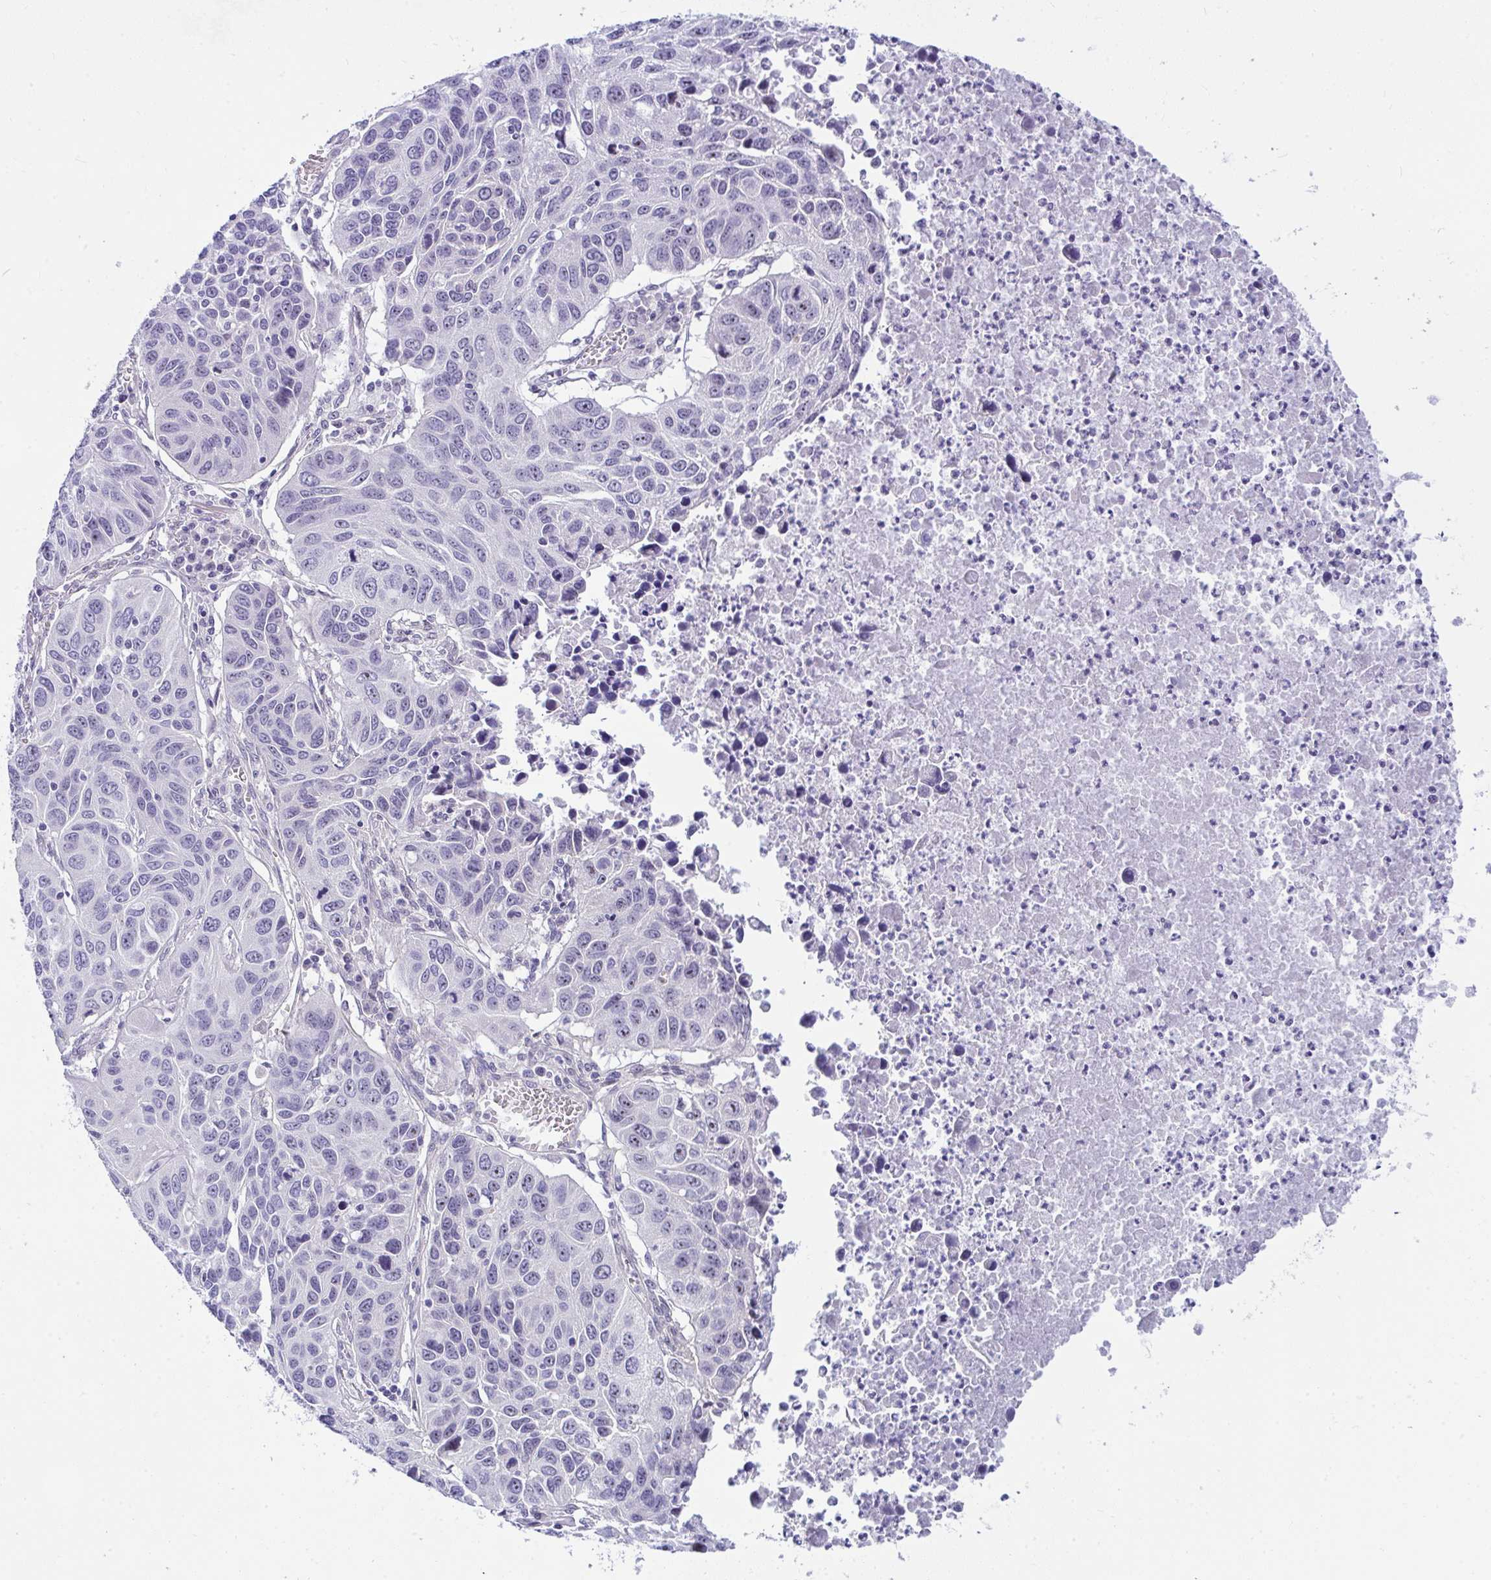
{"staining": {"intensity": "negative", "quantity": "none", "location": "none"}, "tissue": "lung cancer", "cell_type": "Tumor cells", "image_type": "cancer", "snomed": [{"axis": "morphology", "description": "Squamous cell carcinoma, NOS"}, {"axis": "topography", "description": "Lung"}], "caption": "This is an immunohistochemistry (IHC) micrograph of lung squamous cell carcinoma. There is no positivity in tumor cells.", "gene": "NFXL1", "patient": {"sex": "female", "age": 61}}